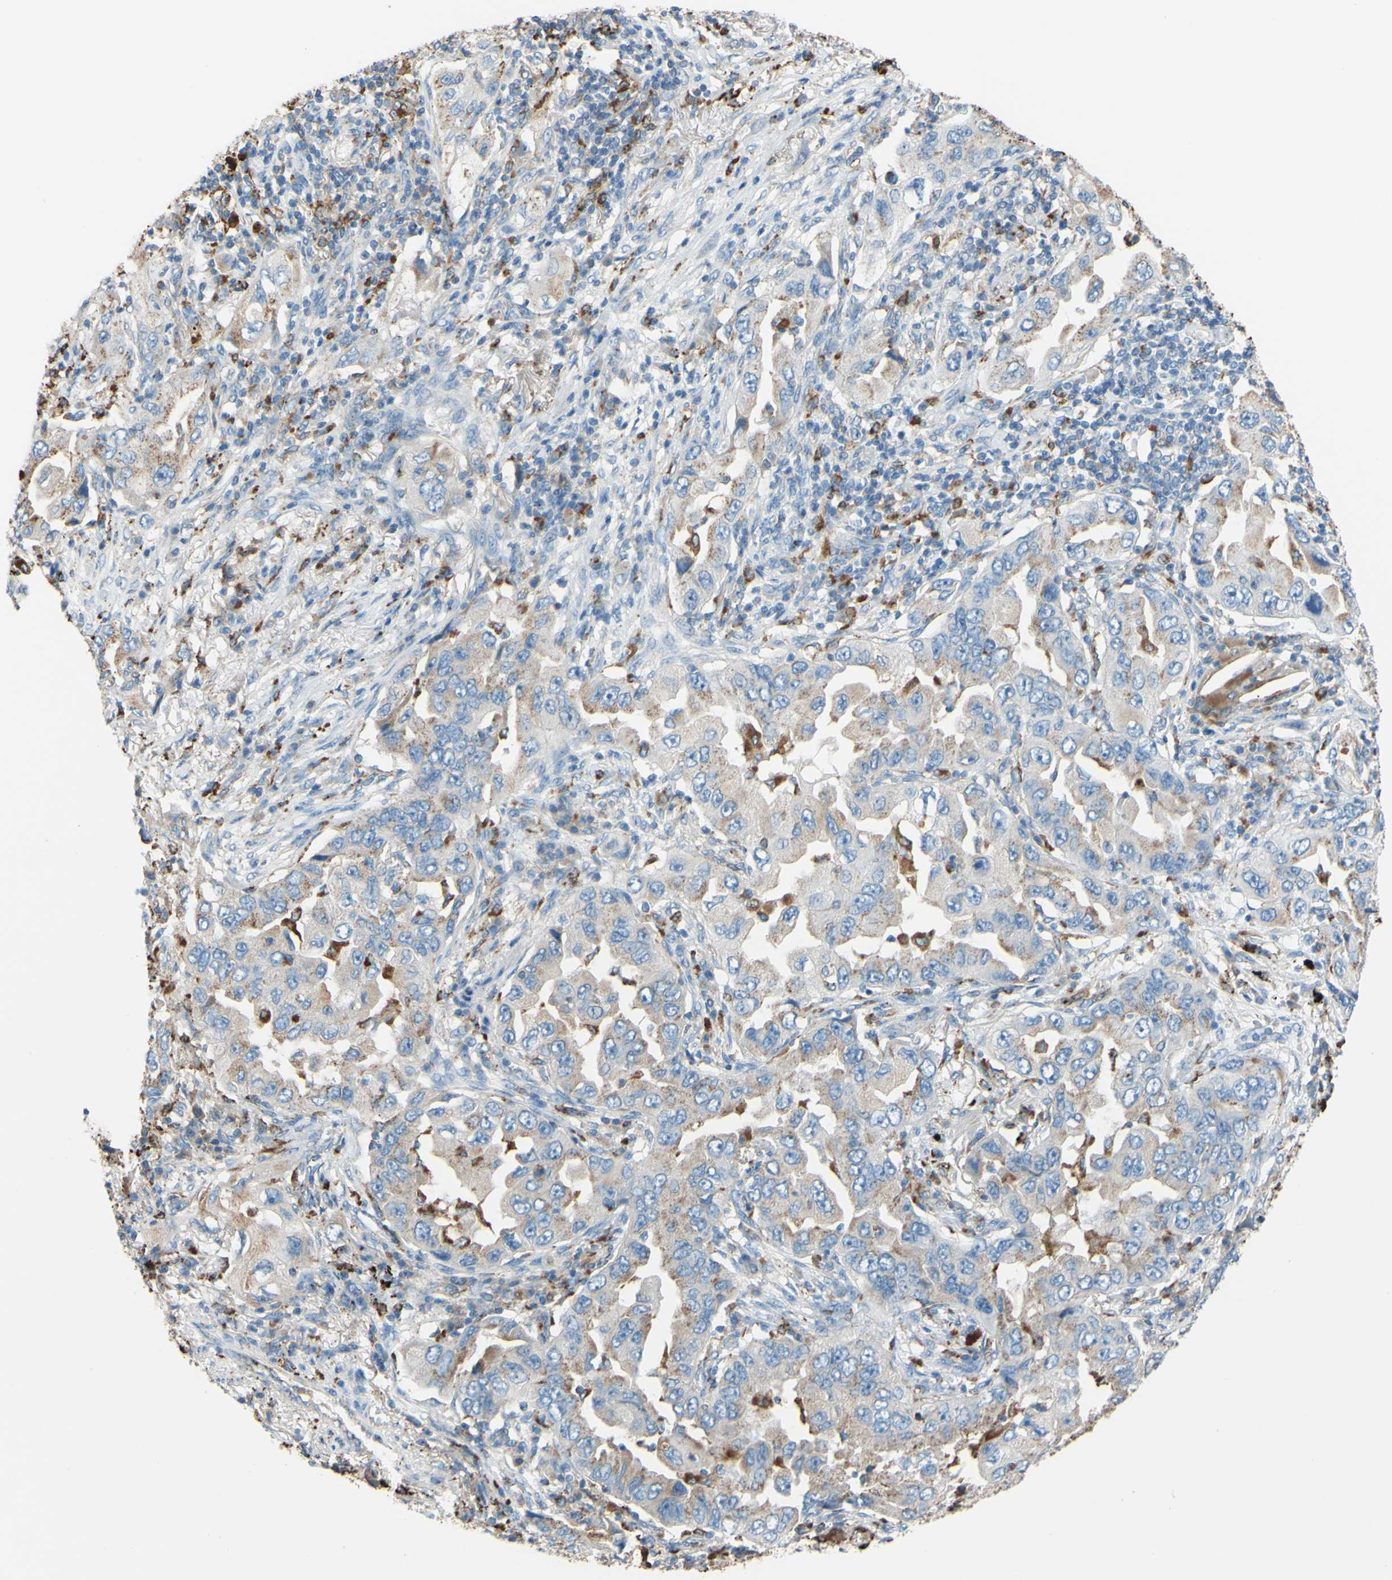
{"staining": {"intensity": "weak", "quantity": "25%-75%", "location": "cytoplasmic/membranous"}, "tissue": "lung cancer", "cell_type": "Tumor cells", "image_type": "cancer", "snomed": [{"axis": "morphology", "description": "Adenocarcinoma, NOS"}, {"axis": "topography", "description": "Lung"}], "caption": "Human lung cancer (adenocarcinoma) stained with a protein marker reveals weak staining in tumor cells.", "gene": "CTSD", "patient": {"sex": "female", "age": 65}}